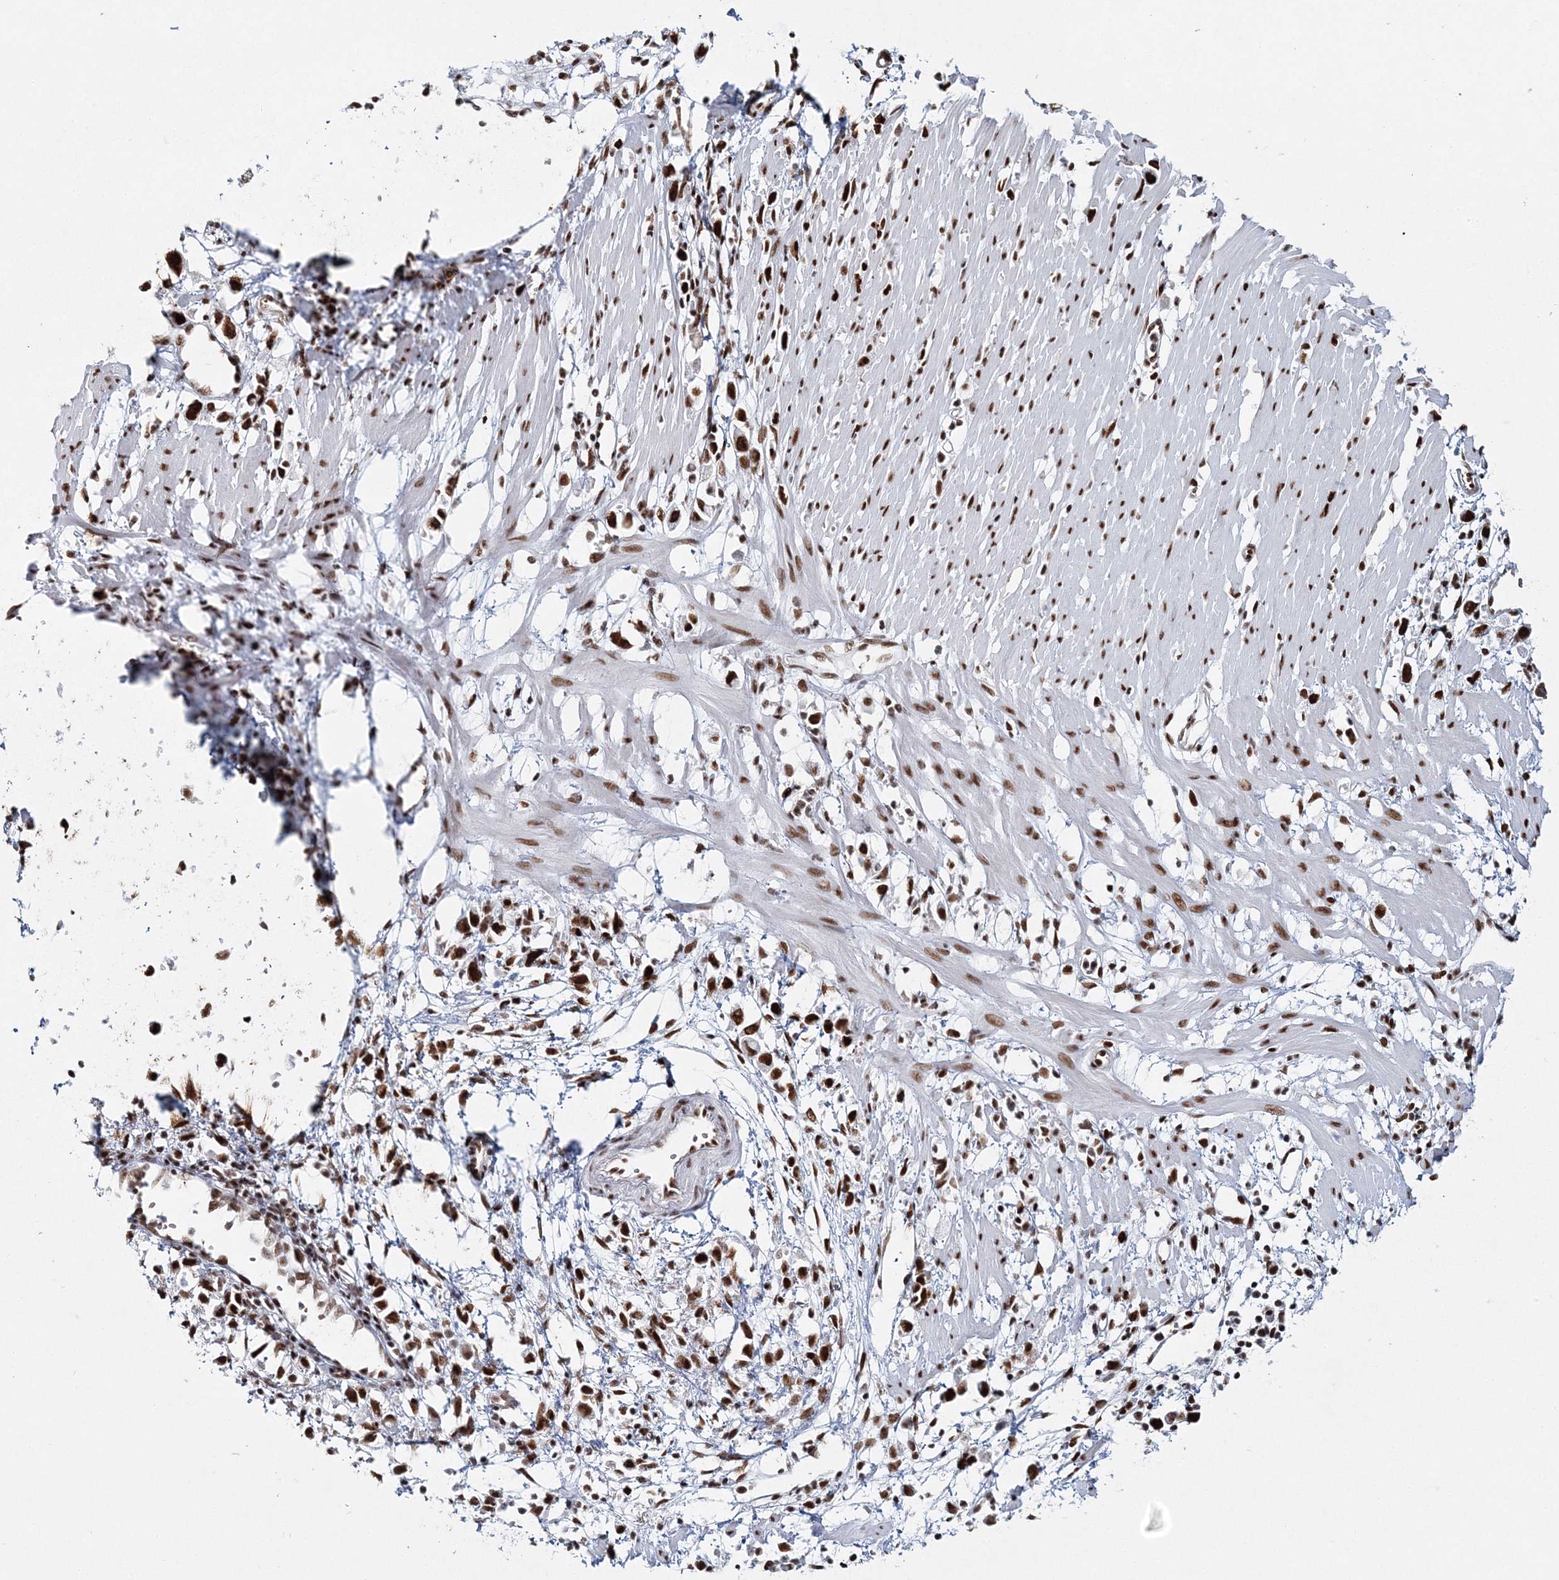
{"staining": {"intensity": "strong", "quantity": ">75%", "location": "nuclear"}, "tissue": "stomach cancer", "cell_type": "Tumor cells", "image_type": "cancer", "snomed": [{"axis": "morphology", "description": "Adenocarcinoma, NOS"}, {"axis": "topography", "description": "Stomach"}], "caption": "Immunohistochemical staining of human stomach adenocarcinoma shows strong nuclear protein positivity in approximately >75% of tumor cells.", "gene": "QRICH1", "patient": {"sex": "female", "age": 59}}